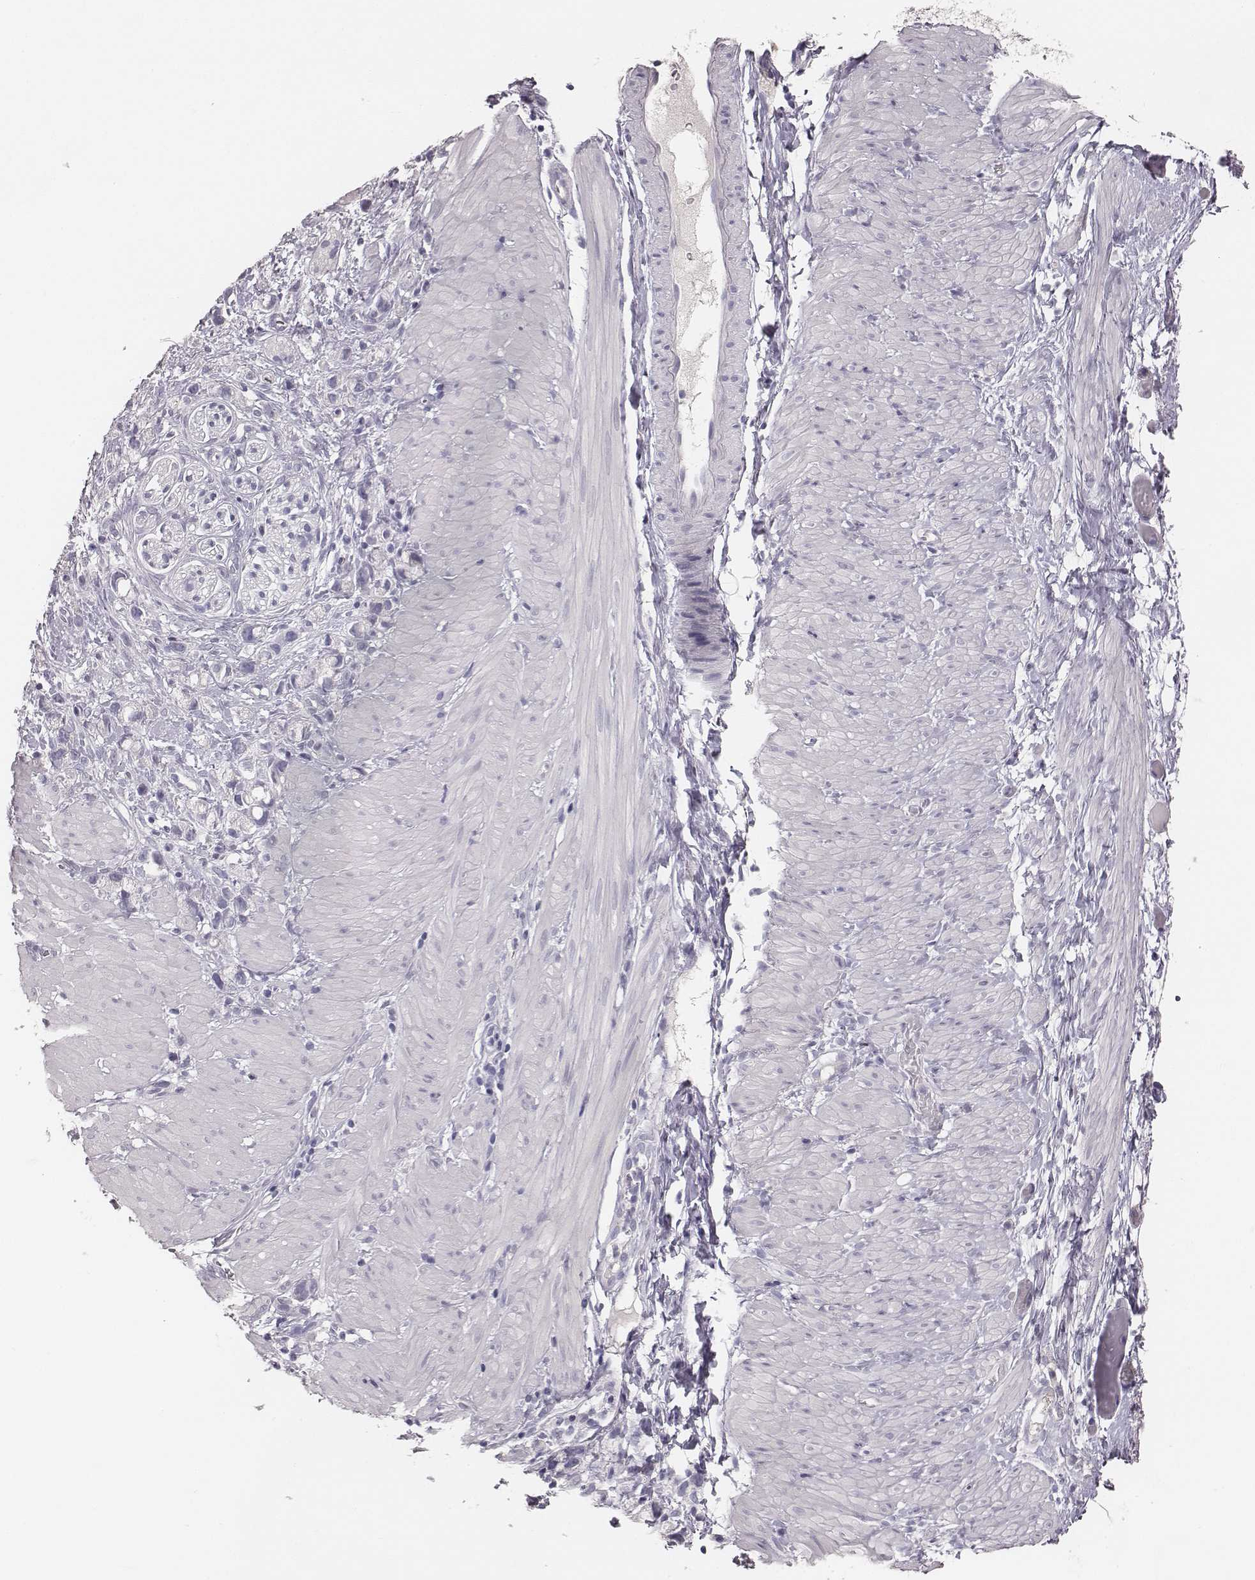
{"staining": {"intensity": "negative", "quantity": "none", "location": "none"}, "tissue": "stomach cancer", "cell_type": "Tumor cells", "image_type": "cancer", "snomed": [{"axis": "morphology", "description": "Adenocarcinoma, NOS"}, {"axis": "topography", "description": "Stomach"}], "caption": "Human adenocarcinoma (stomach) stained for a protein using immunohistochemistry (IHC) reveals no positivity in tumor cells.", "gene": "MYH6", "patient": {"sex": "female", "age": 59}}